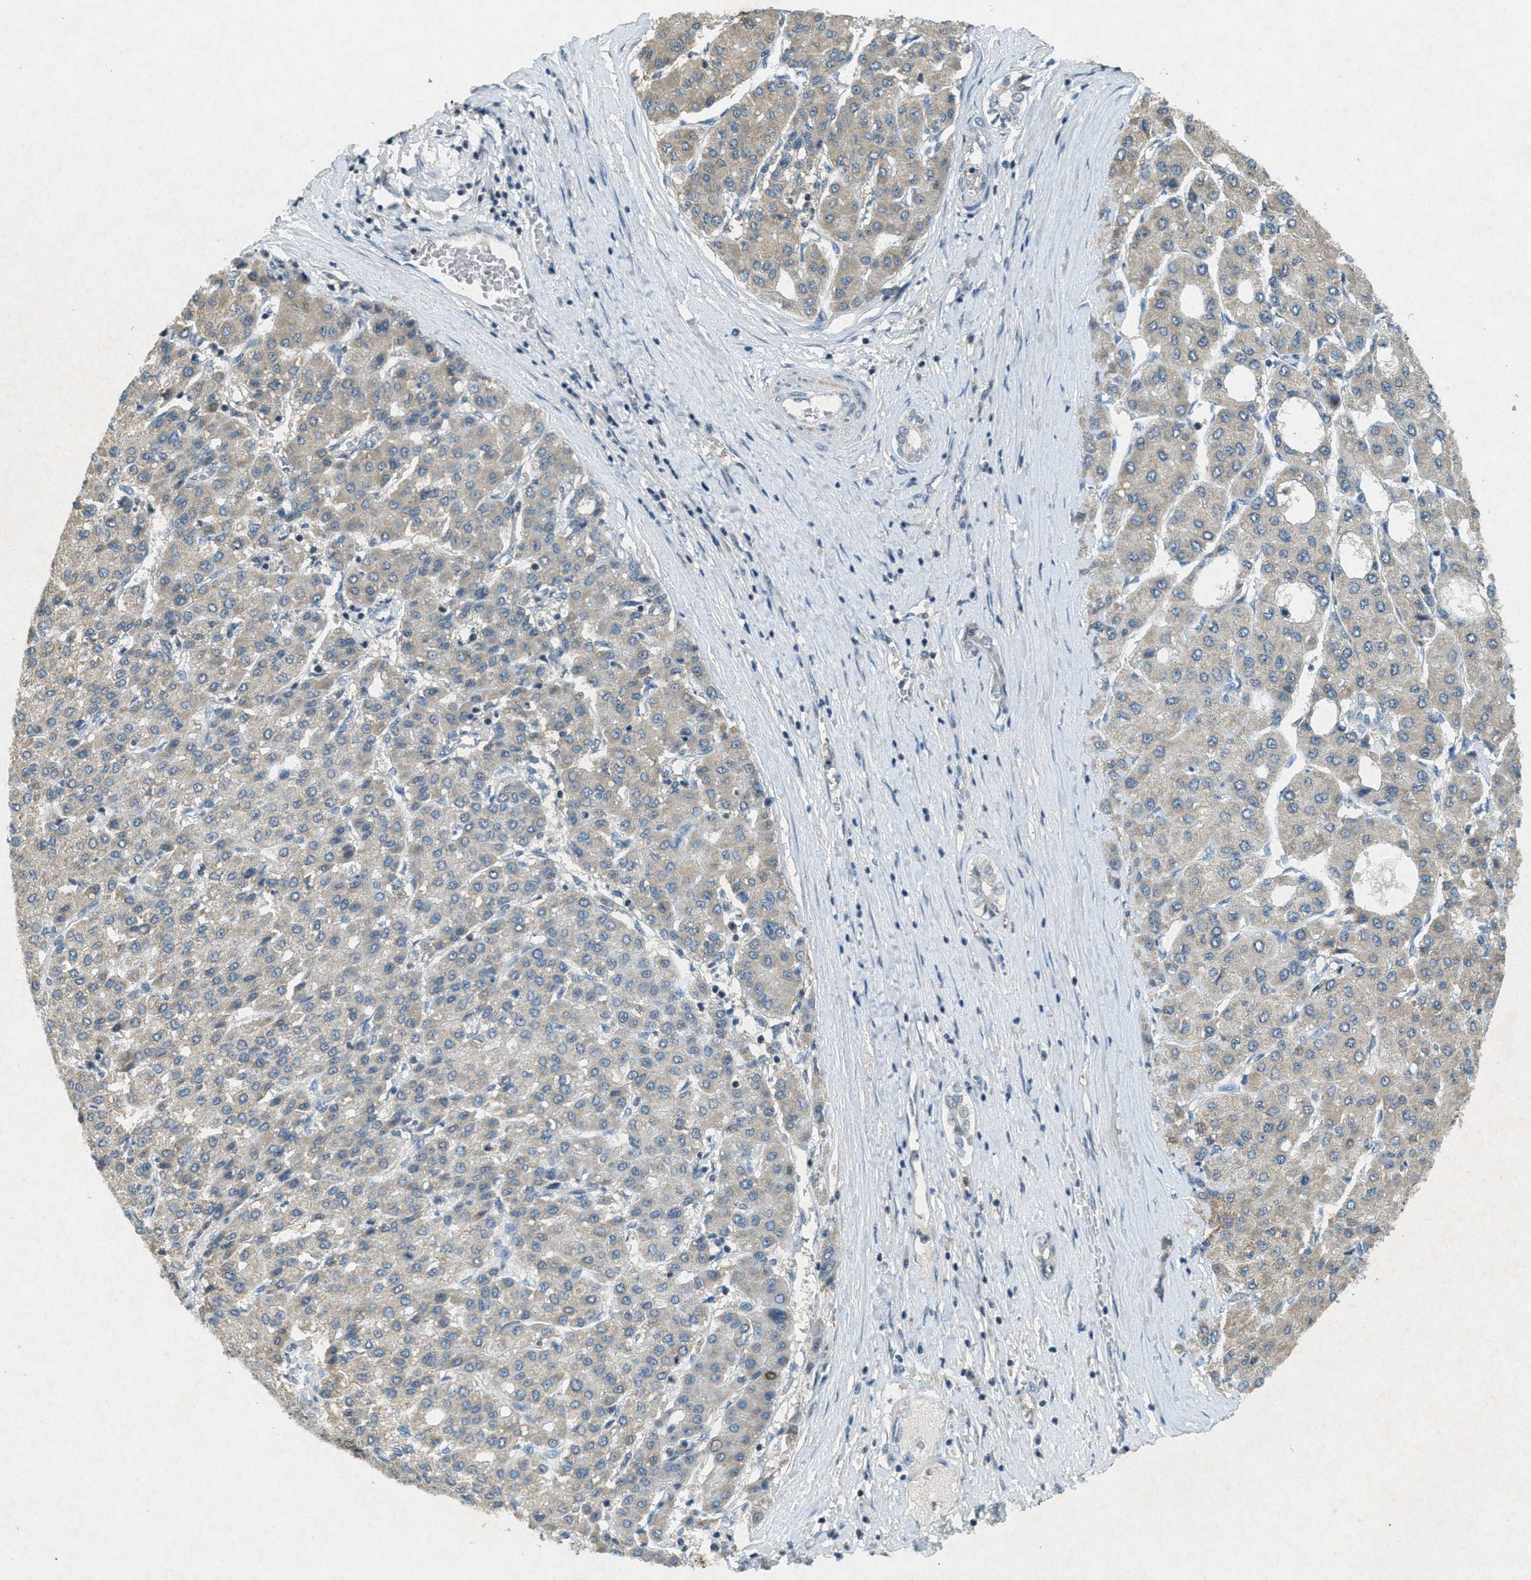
{"staining": {"intensity": "weak", "quantity": "<25%", "location": "cytoplasmic/membranous"}, "tissue": "liver cancer", "cell_type": "Tumor cells", "image_type": "cancer", "snomed": [{"axis": "morphology", "description": "Carcinoma, Hepatocellular, NOS"}, {"axis": "topography", "description": "Liver"}], "caption": "Immunohistochemistry (IHC) image of human liver hepatocellular carcinoma stained for a protein (brown), which reveals no staining in tumor cells.", "gene": "TCF20", "patient": {"sex": "male", "age": 65}}